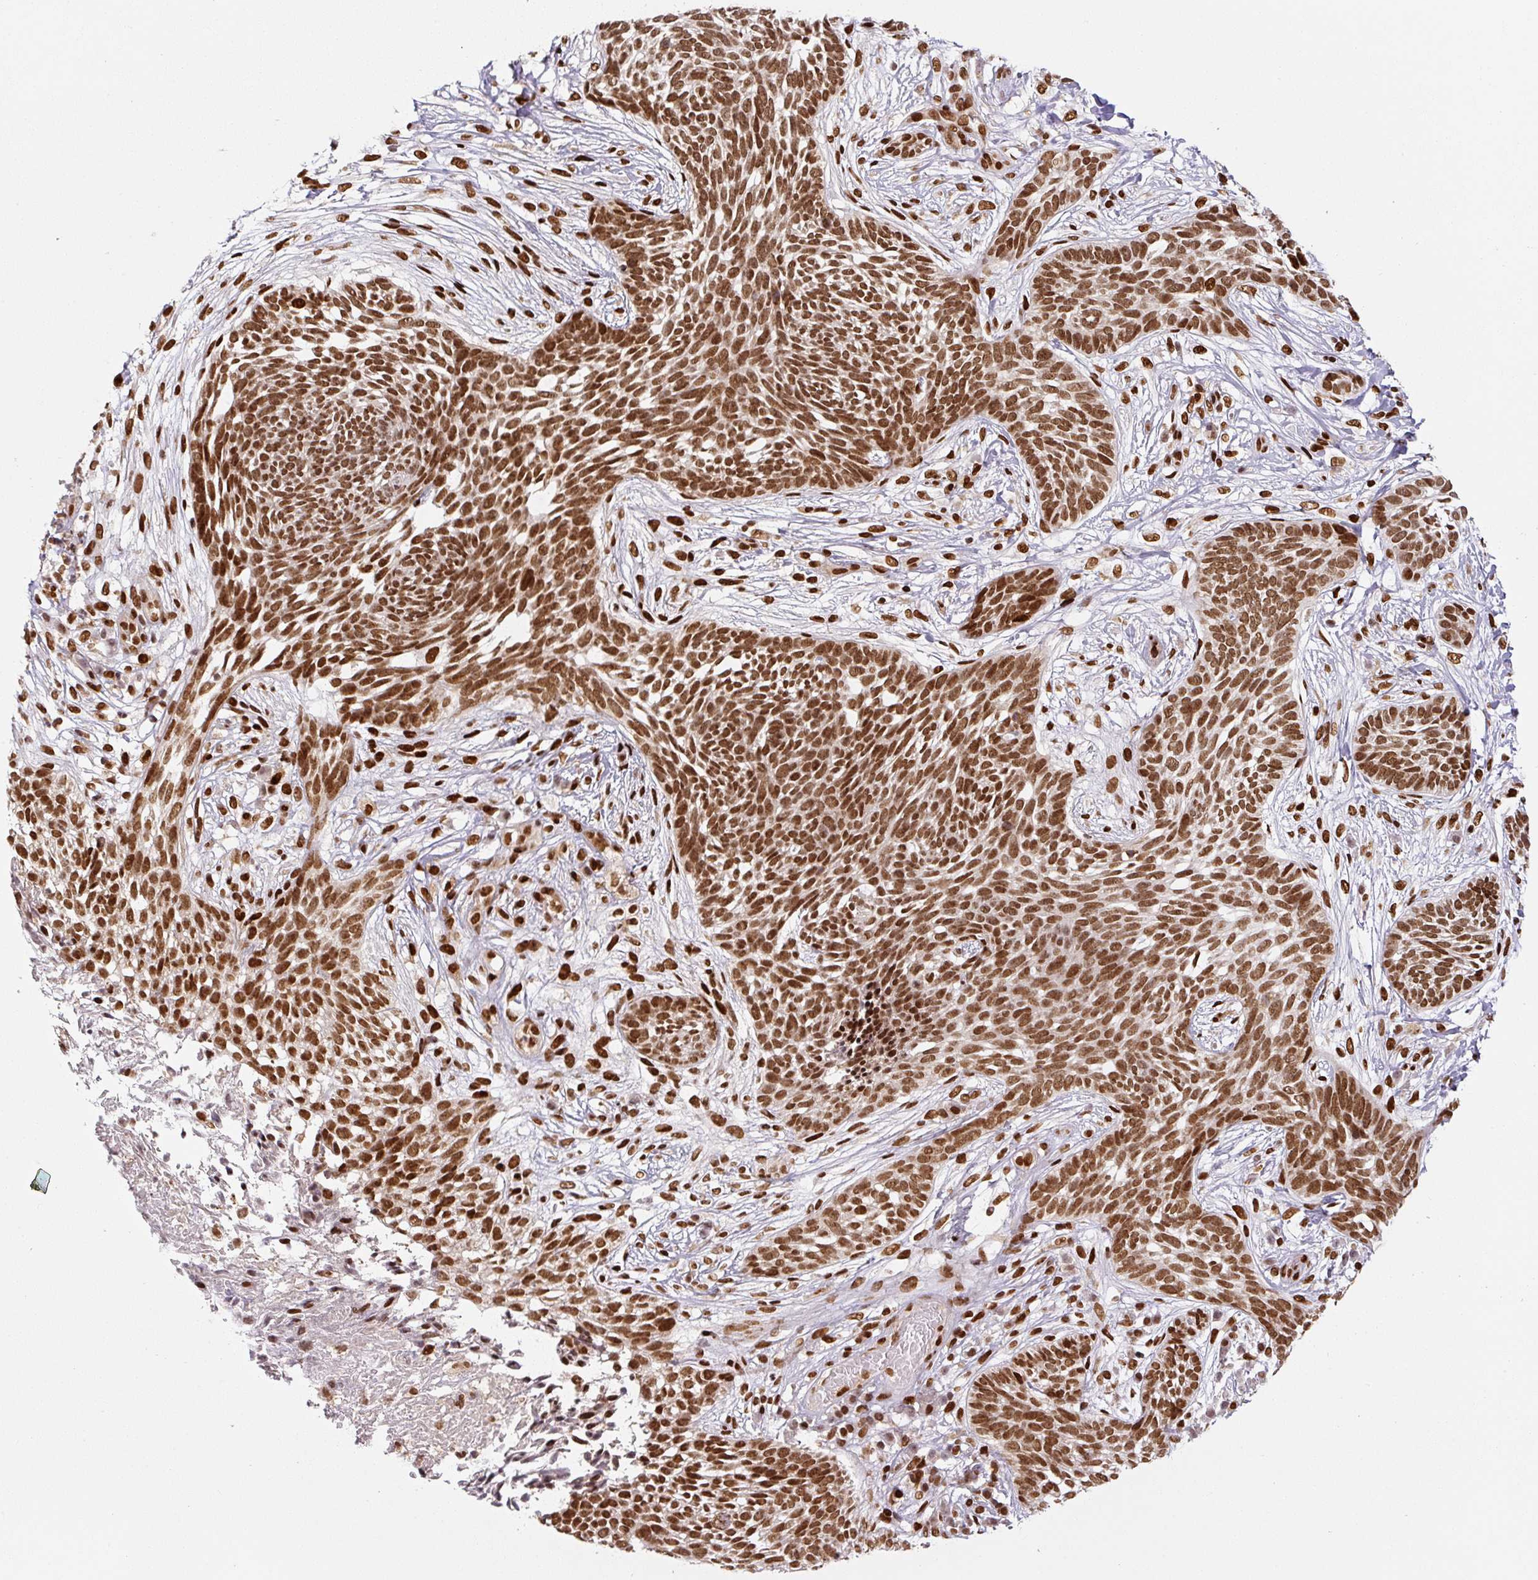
{"staining": {"intensity": "moderate", "quantity": ">75%", "location": "nuclear"}, "tissue": "skin cancer", "cell_type": "Tumor cells", "image_type": "cancer", "snomed": [{"axis": "morphology", "description": "Basal cell carcinoma"}, {"axis": "topography", "description": "Skin"}, {"axis": "topography", "description": "Skin, foot"}], "caption": "A histopathology image of skin basal cell carcinoma stained for a protein displays moderate nuclear brown staining in tumor cells.", "gene": "PYDC2", "patient": {"sex": "female", "age": 86}}